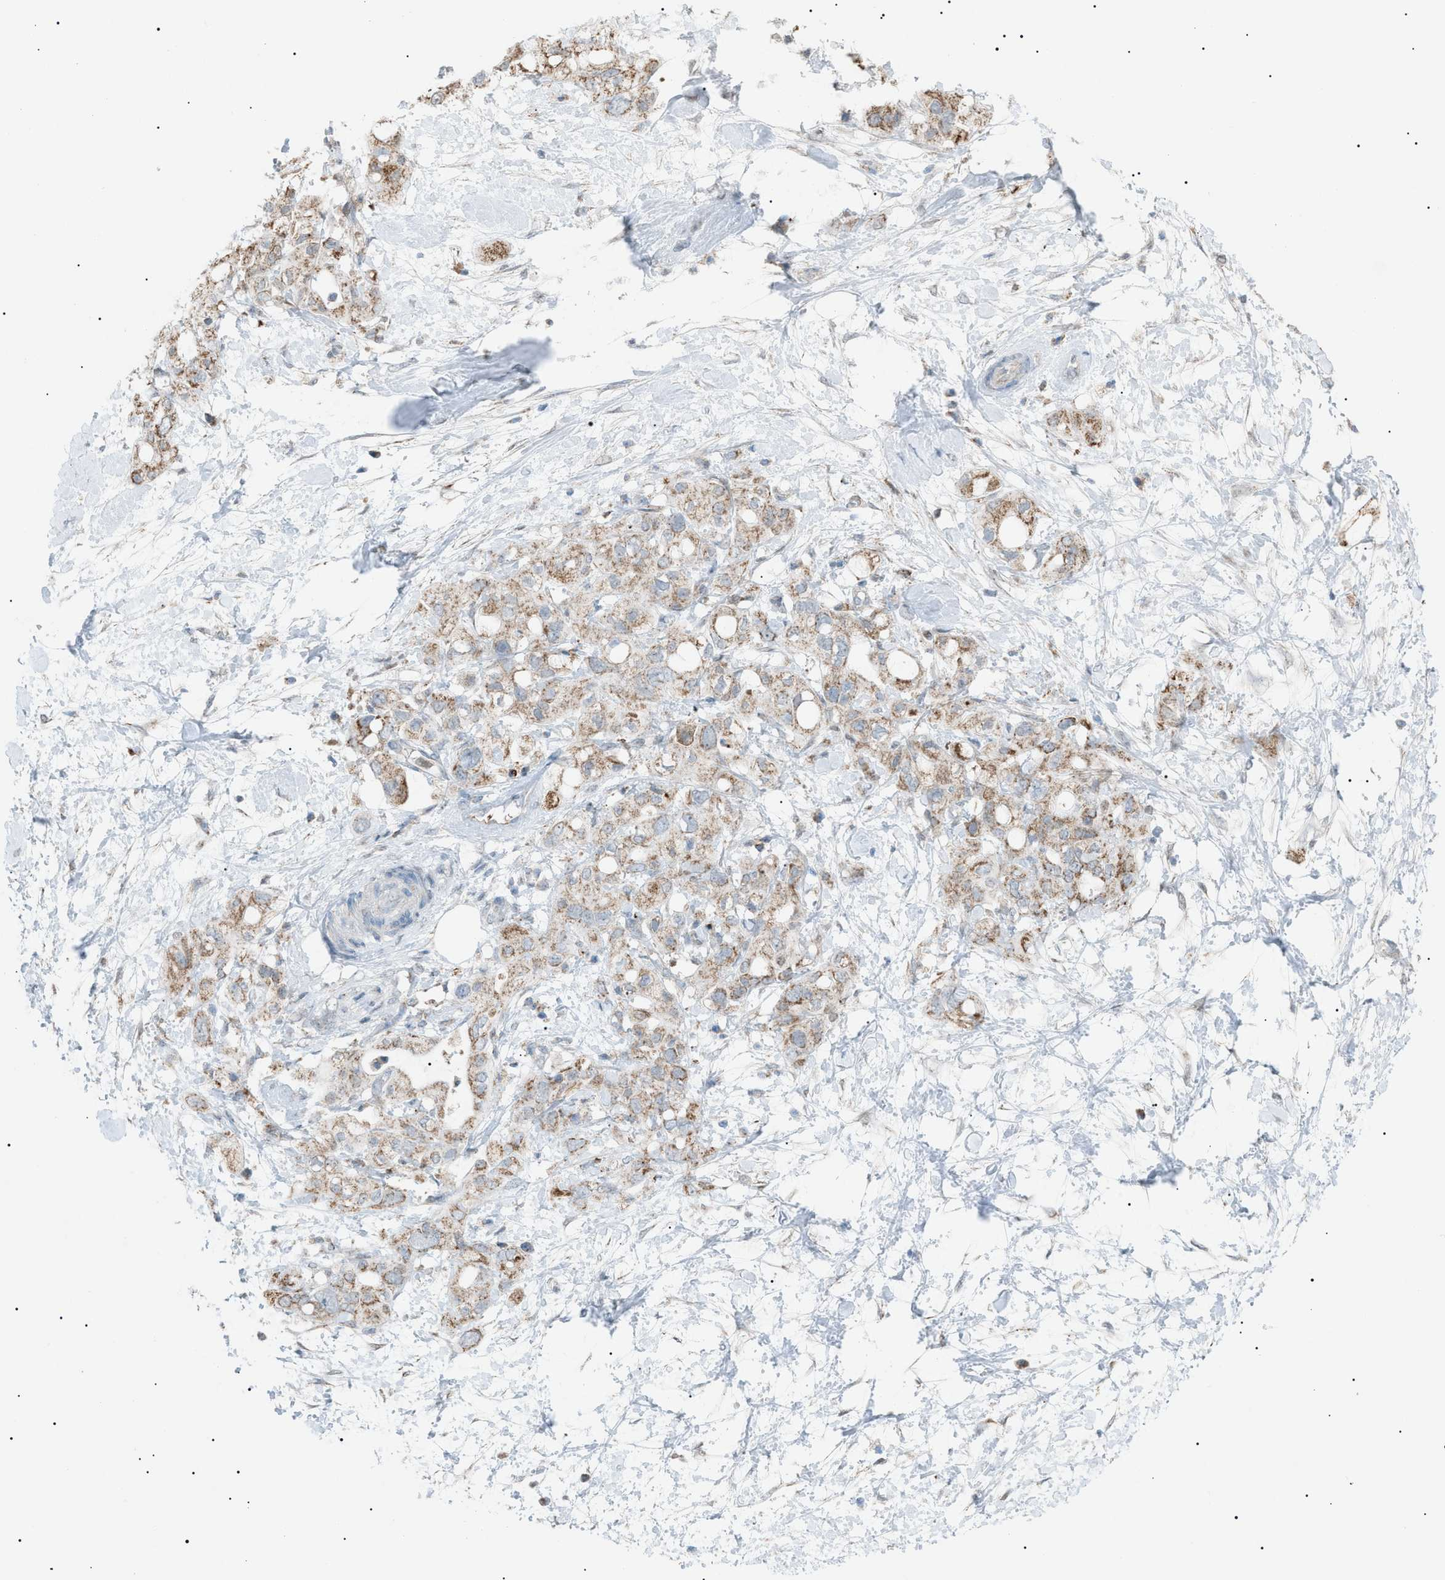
{"staining": {"intensity": "moderate", "quantity": ">75%", "location": "cytoplasmic/membranous"}, "tissue": "pancreatic cancer", "cell_type": "Tumor cells", "image_type": "cancer", "snomed": [{"axis": "morphology", "description": "Adenocarcinoma, NOS"}, {"axis": "topography", "description": "Pancreas"}], "caption": "Protein expression analysis of pancreatic cancer (adenocarcinoma) reveals moderate cytoplasmic/membranous expression in about >75% of tumor cells.", "gene": "ZNF516", "patient": {"sex": "female", "age": 56}}